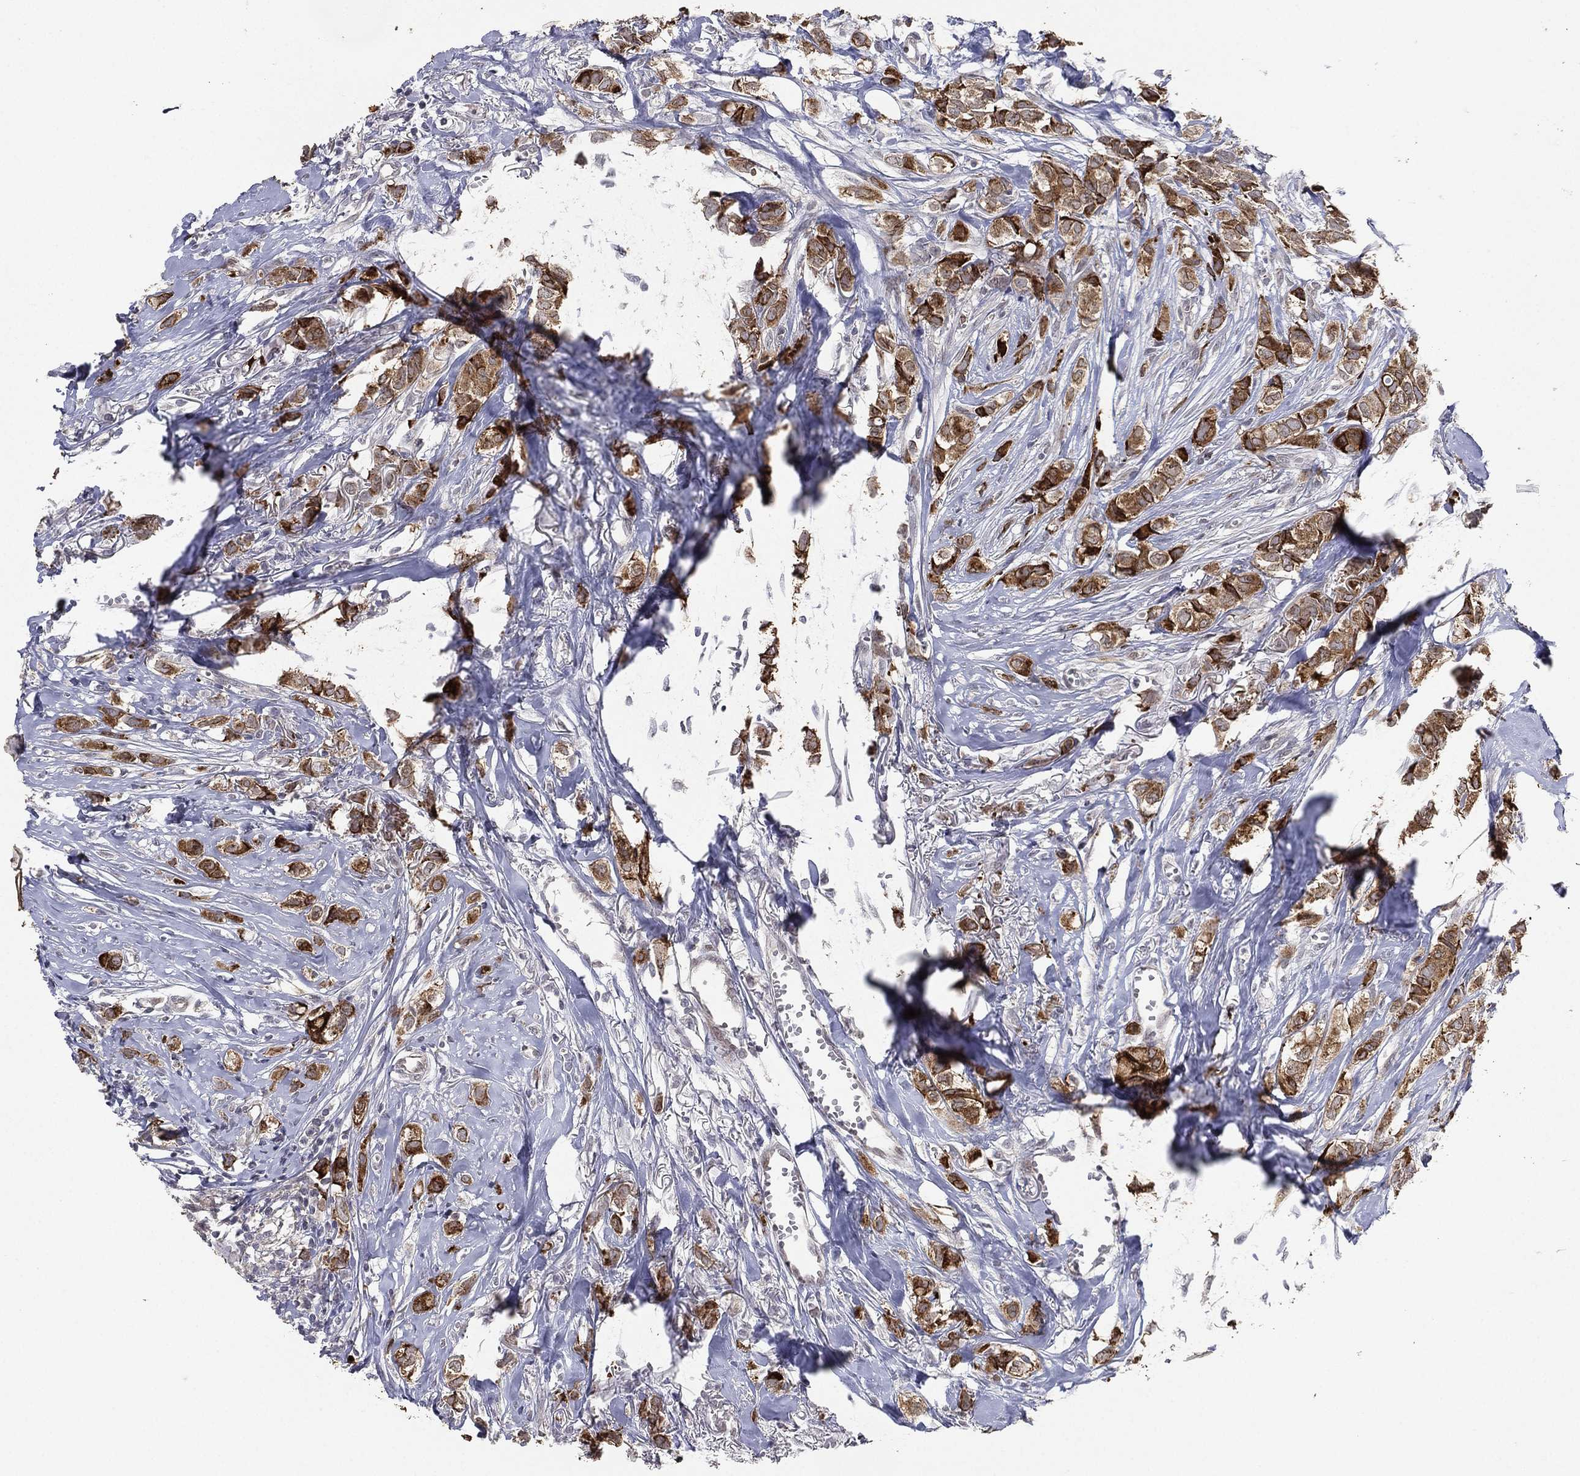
{"staining": {"intensity": "strong", "quantity": ">75%", "location": "cytoplasmic/membranous"}, "tissue": "breast cancer", "cell_type": "Tumor cells", "image_type": "cancer", "snomed": [{"axis": "morphology", "description": "Duct carcinoma"}, {"axis": "topography", "description": "Breast"}], "caption": "Breast cancer (invasive ductal carcinoma) stained with IHC demonstrates strong cytoplasmic/membranous expression in approximately >75% of tumor cells.", "gene": "KAT14", "patient": {"sex": "female", "age": 85}}